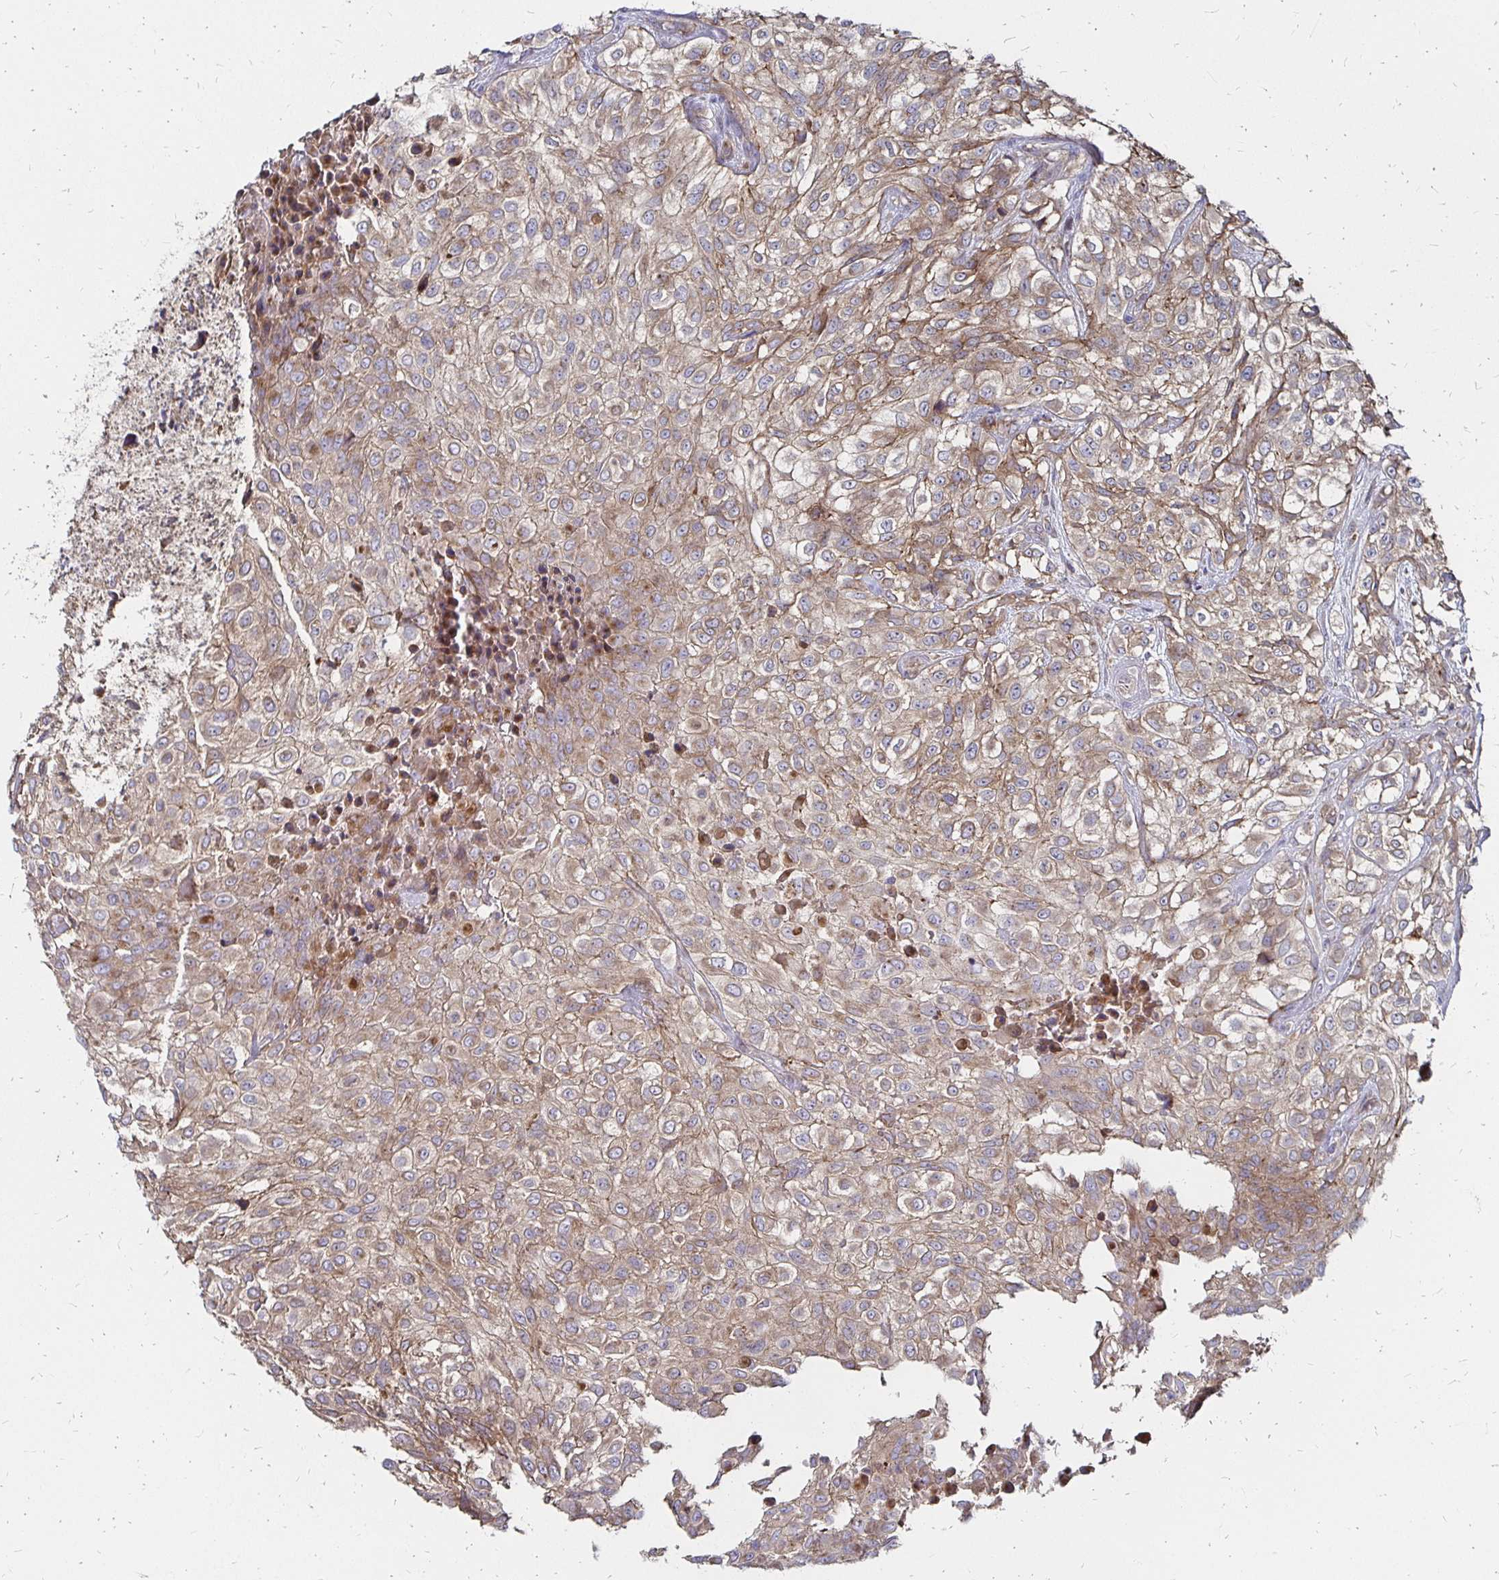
{"staining": {"intensity": "weak", "quantity": ">75%", "location": "cytoplasmic/membranous"}, "tissue": "urothelial cancer", "cell_type": "Tumor cells", "image_type": "cancer", "snomed": [{"axis": "morphology", "description": "Urothelial carcinoma, High grade"}, {"axis": "topography", "description": "Urinary bladder"}], "caption": "Protein expression analysis of human urothelial cancer reveals weak cytoplasmic/membranous positivity in about >75% of tumor cells.", "gene": "NCSTN", "patient": {"sex": "male", "age": 56}}